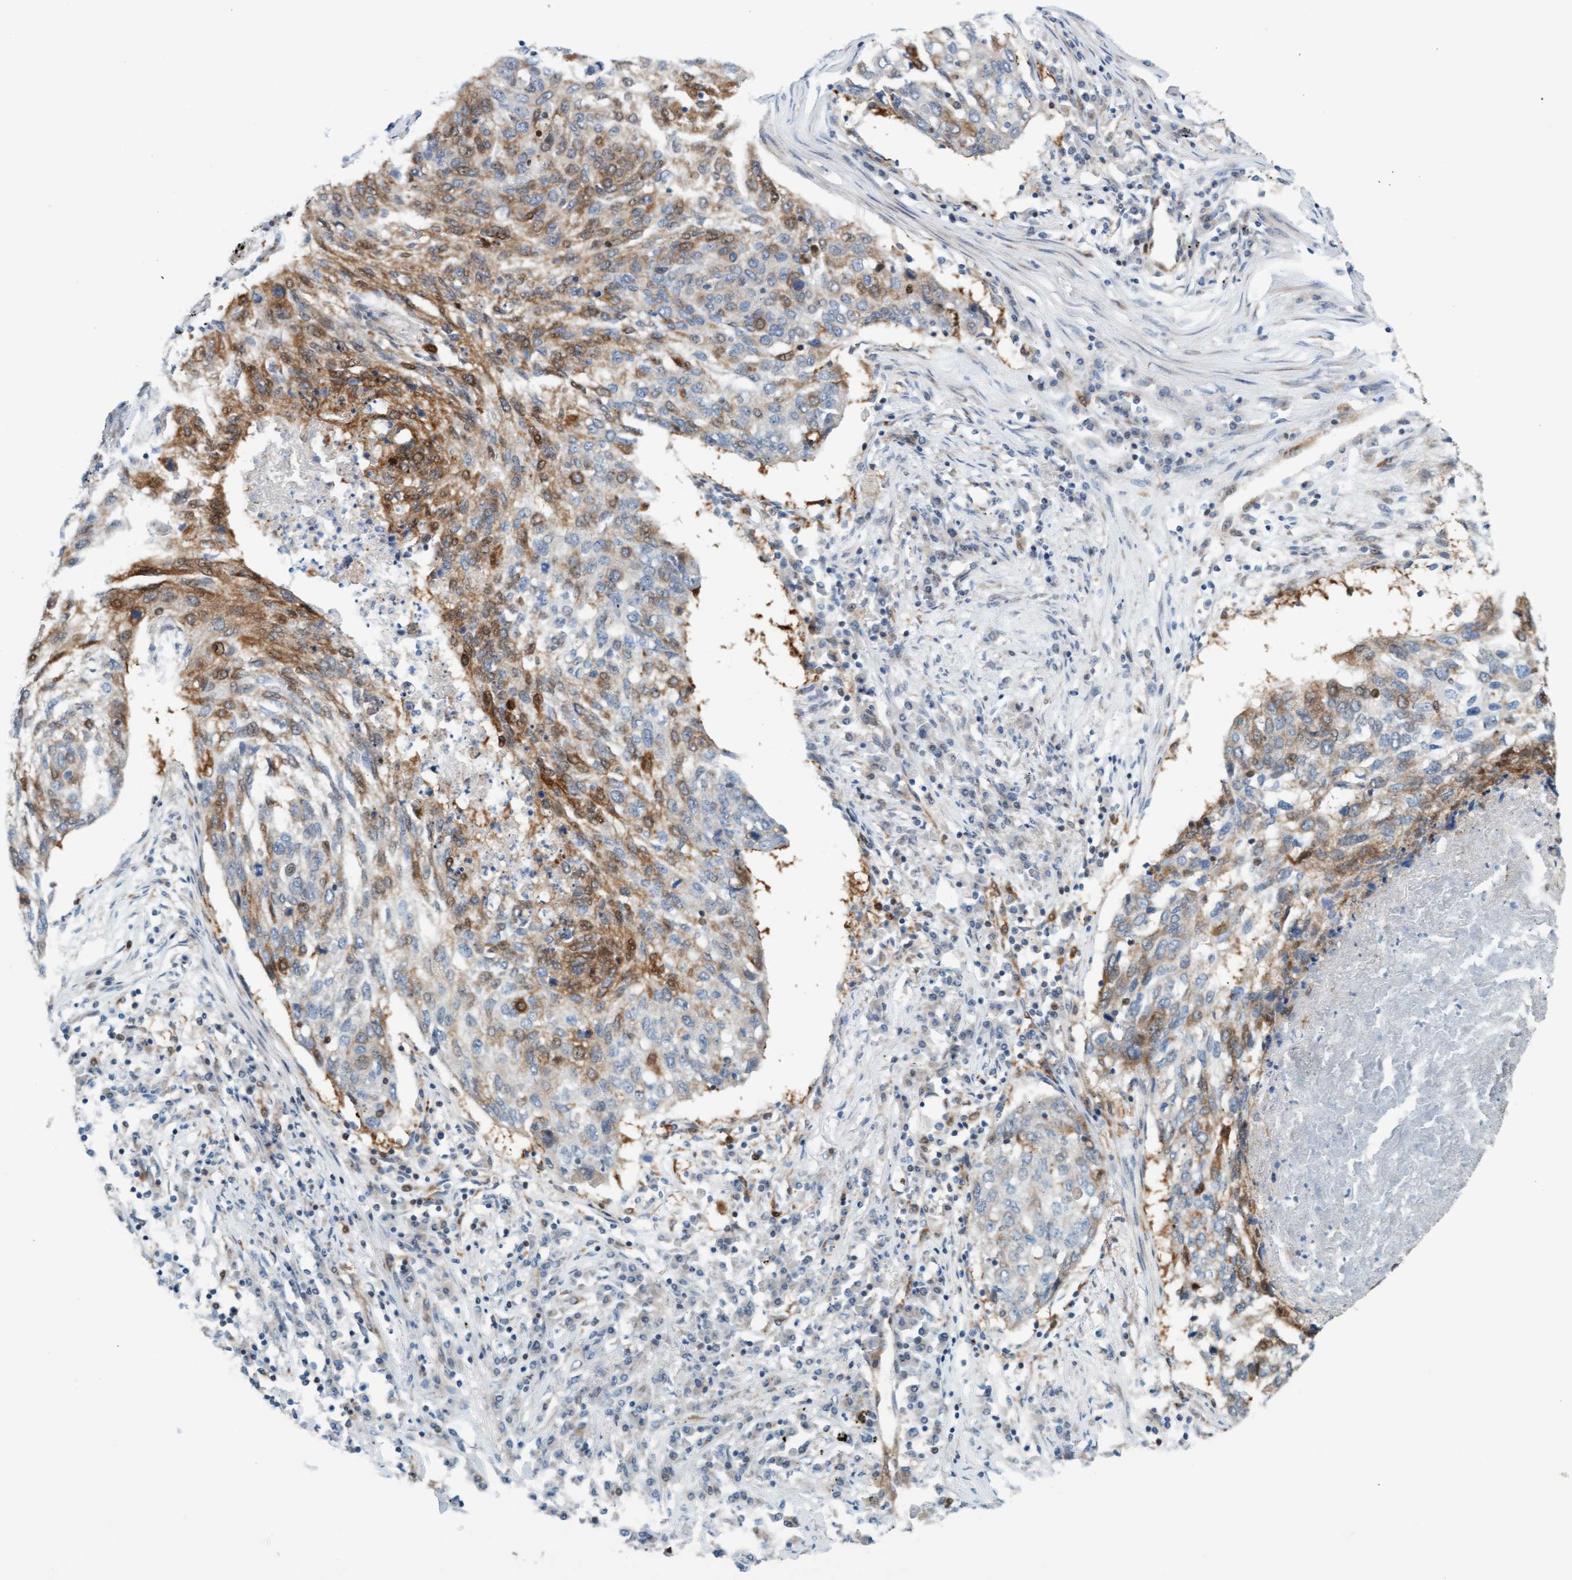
{"staining": {"intensity": "moderate", "quantity": "25%-75%", "location": "cytoplasmic/membranous"}, "tissue": "lung cancer", "cell_type": "Tumor cells", "image_type": "cancer", "snomed": [{"axis": "morphology", "description": "Squamous cell carcinoma, NOS"}, {"axis": "topography", "description": "Lung"}], "caption": "Moderate cytoplasmic/membranous protein expression is present in about 25%-75% of tumor cells in lung squamous cell carcinoma.", "gene": "EIF4EBP1", "patient": {"sex": "female", "age": 63}}